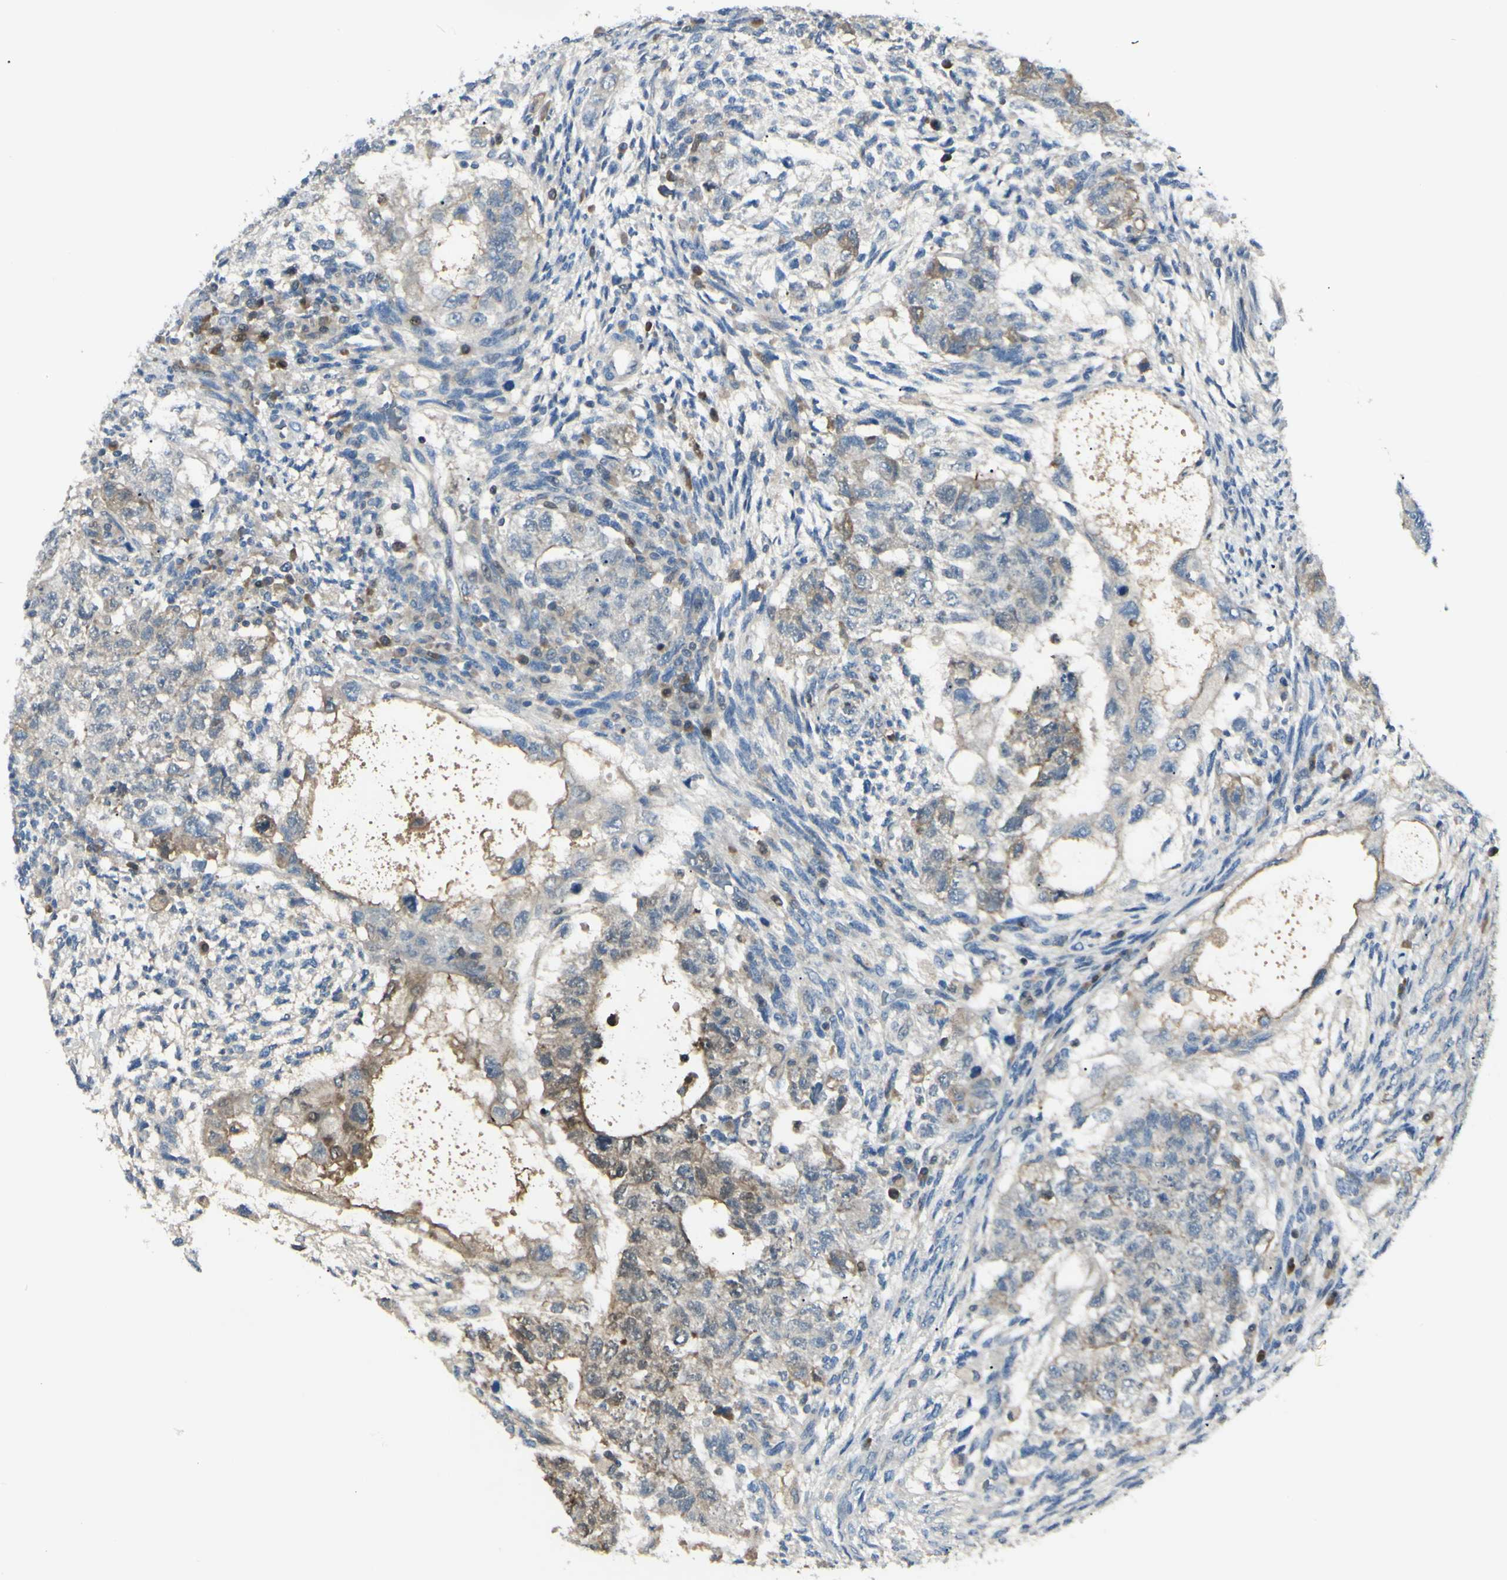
{"staining": {"intensity": "weak", "quantity": "<25%", "location": "cytoplasmic/membranous"}, "tissue": "testis cancer", "cell_type": "Tumor cells", "image_type": "cancer", "snomed": [{"axis": "morphology", "description": "Normal tissue, NOS"}, {"axis": "morphology", "description": "Carcinoma, Embryonal, NOS"}, {"axis": "topography", "description": "Testis"}], "caption": "DAB (3,3'-diaminobenzidine) immunohistochemical staining of testis embryonal carcinoma demonstrates no significant staining in tumor cells.", "gene": "C1orf159", "patient": {"sex": "male", "age": 36}}